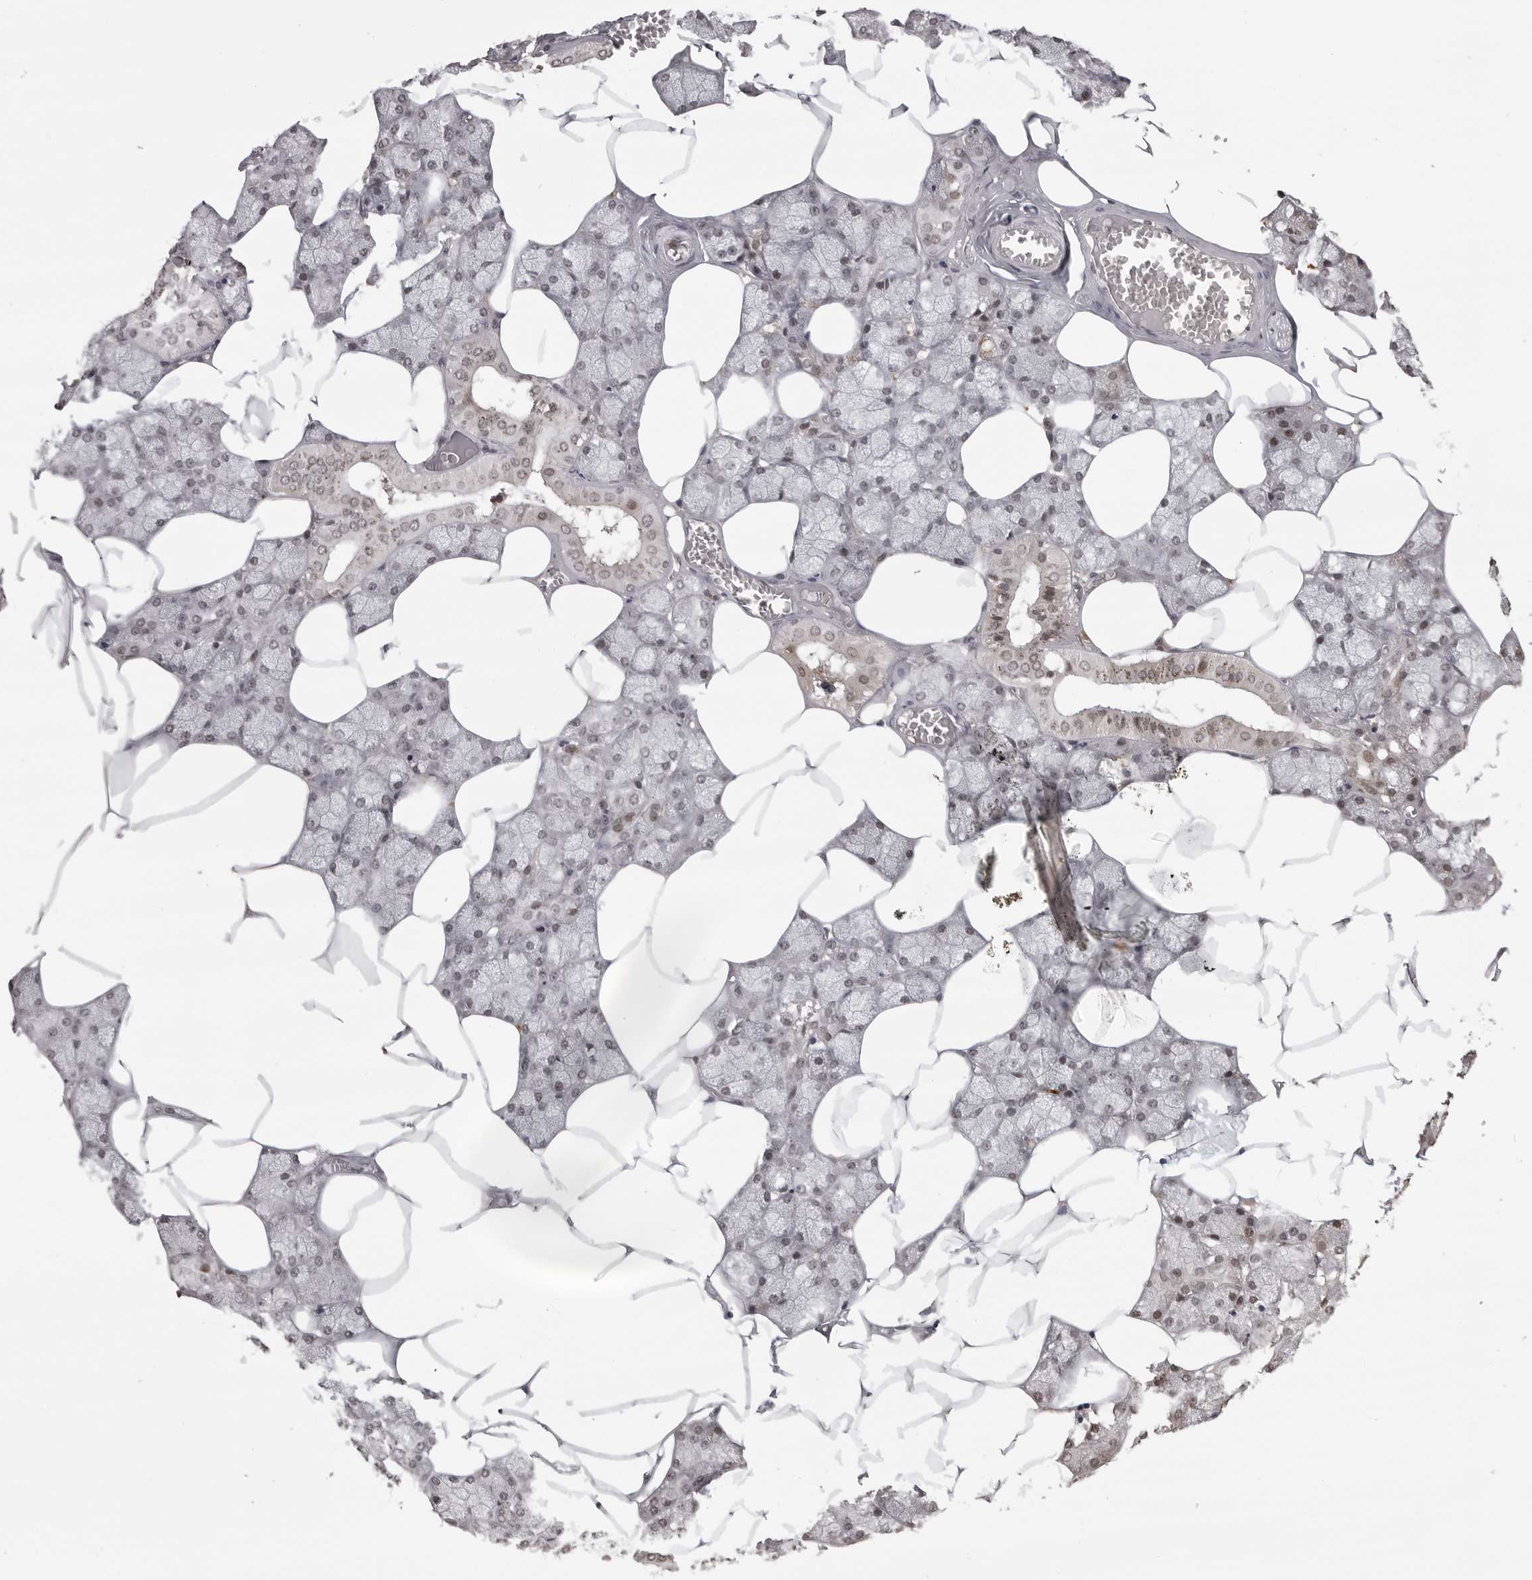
{"staining": {"intensity": "moderate", "quantity": "25%-75%", "location": "cytoplasmic/membranous,nuclear"}, "tissue": "salivary gland", "cell_type": "Glandular cells", "image_type": "normal", "snomed": [{"axis": "morphology", "description": "Normal tissue, NOS"}, {"axis": "topography", "description": "Salivary gland"}], "caption": "Immunohistochemistry (IHC) staining of normal salivary gland, which displays medium levels of moderate cytoplasmic/membranous,nuclear positivity in about 25%-75% of glandular cells indicating moderate cytoplasmic/membranous,nuclear protein expression. The staining was performed using DAB (3,3'-diaminobenzidine) (brown) for protein detection and nuclei were counterstained in hematoxylin (blue).", "gene": "PHF3", "patient": {"sex": "male", "age": 62}}